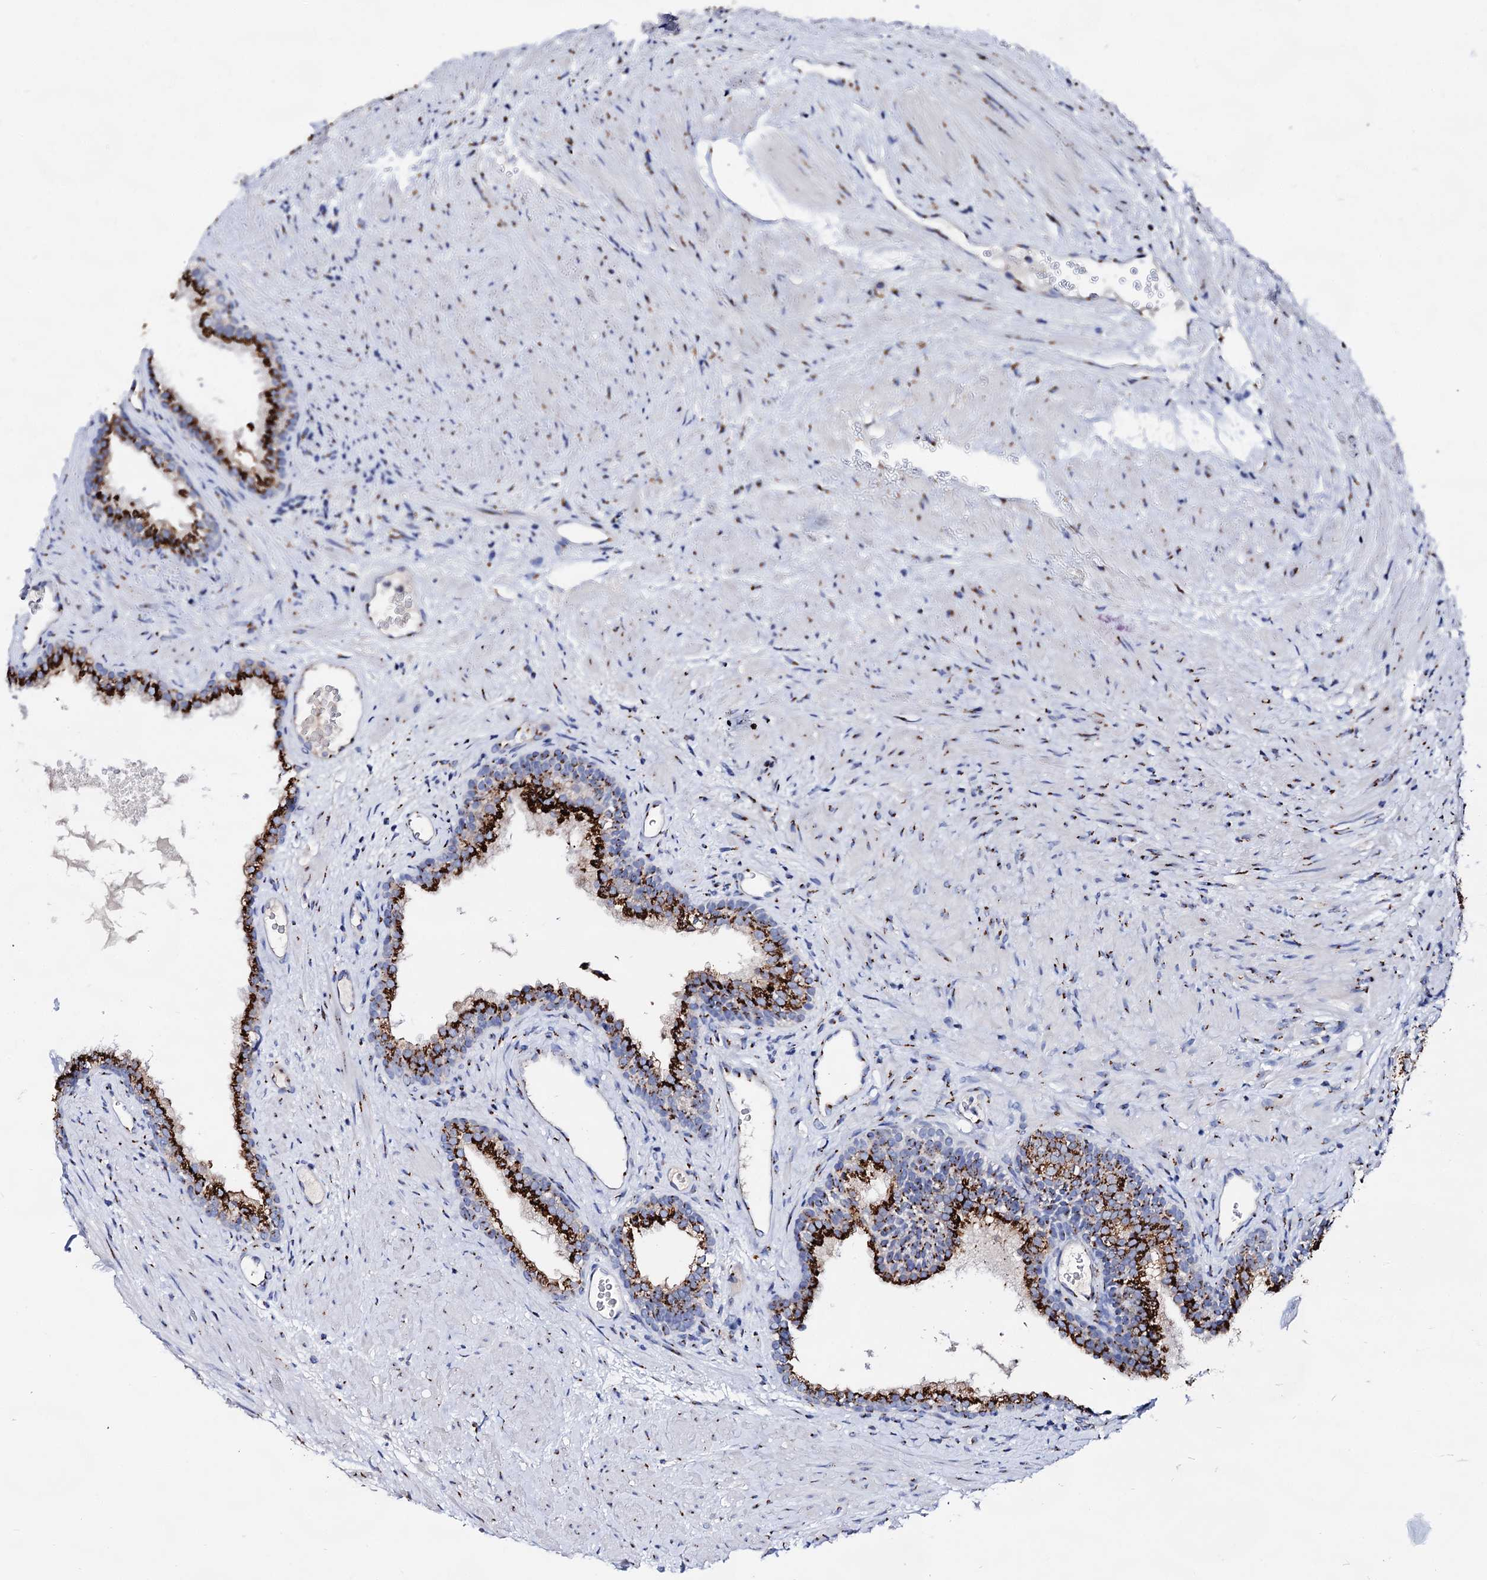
{"staining": {"intensity": "strong", "quantity": ">75%", "location": "cytoplasmic/membranous"}, "tissue": "prostate", "cell_type": "Glandular cells", "image_type": "normal", "snomed": [{"axis": "morphology", "description": "Normal tissue, NOS"}, {"axis": "topography", "description": "Prostate"}], "caption": "IHC histopathology image of benign prostate: prostate stained using immunohistochemistry shows high levels of strong protein expression localized specifically in the cytoplasmic/membranous of glandular cells, appearing as a cytoplasmic/membranous brown color.", "gene": "TM9SF3", "patient": {"sex": "male", "age": 76}}